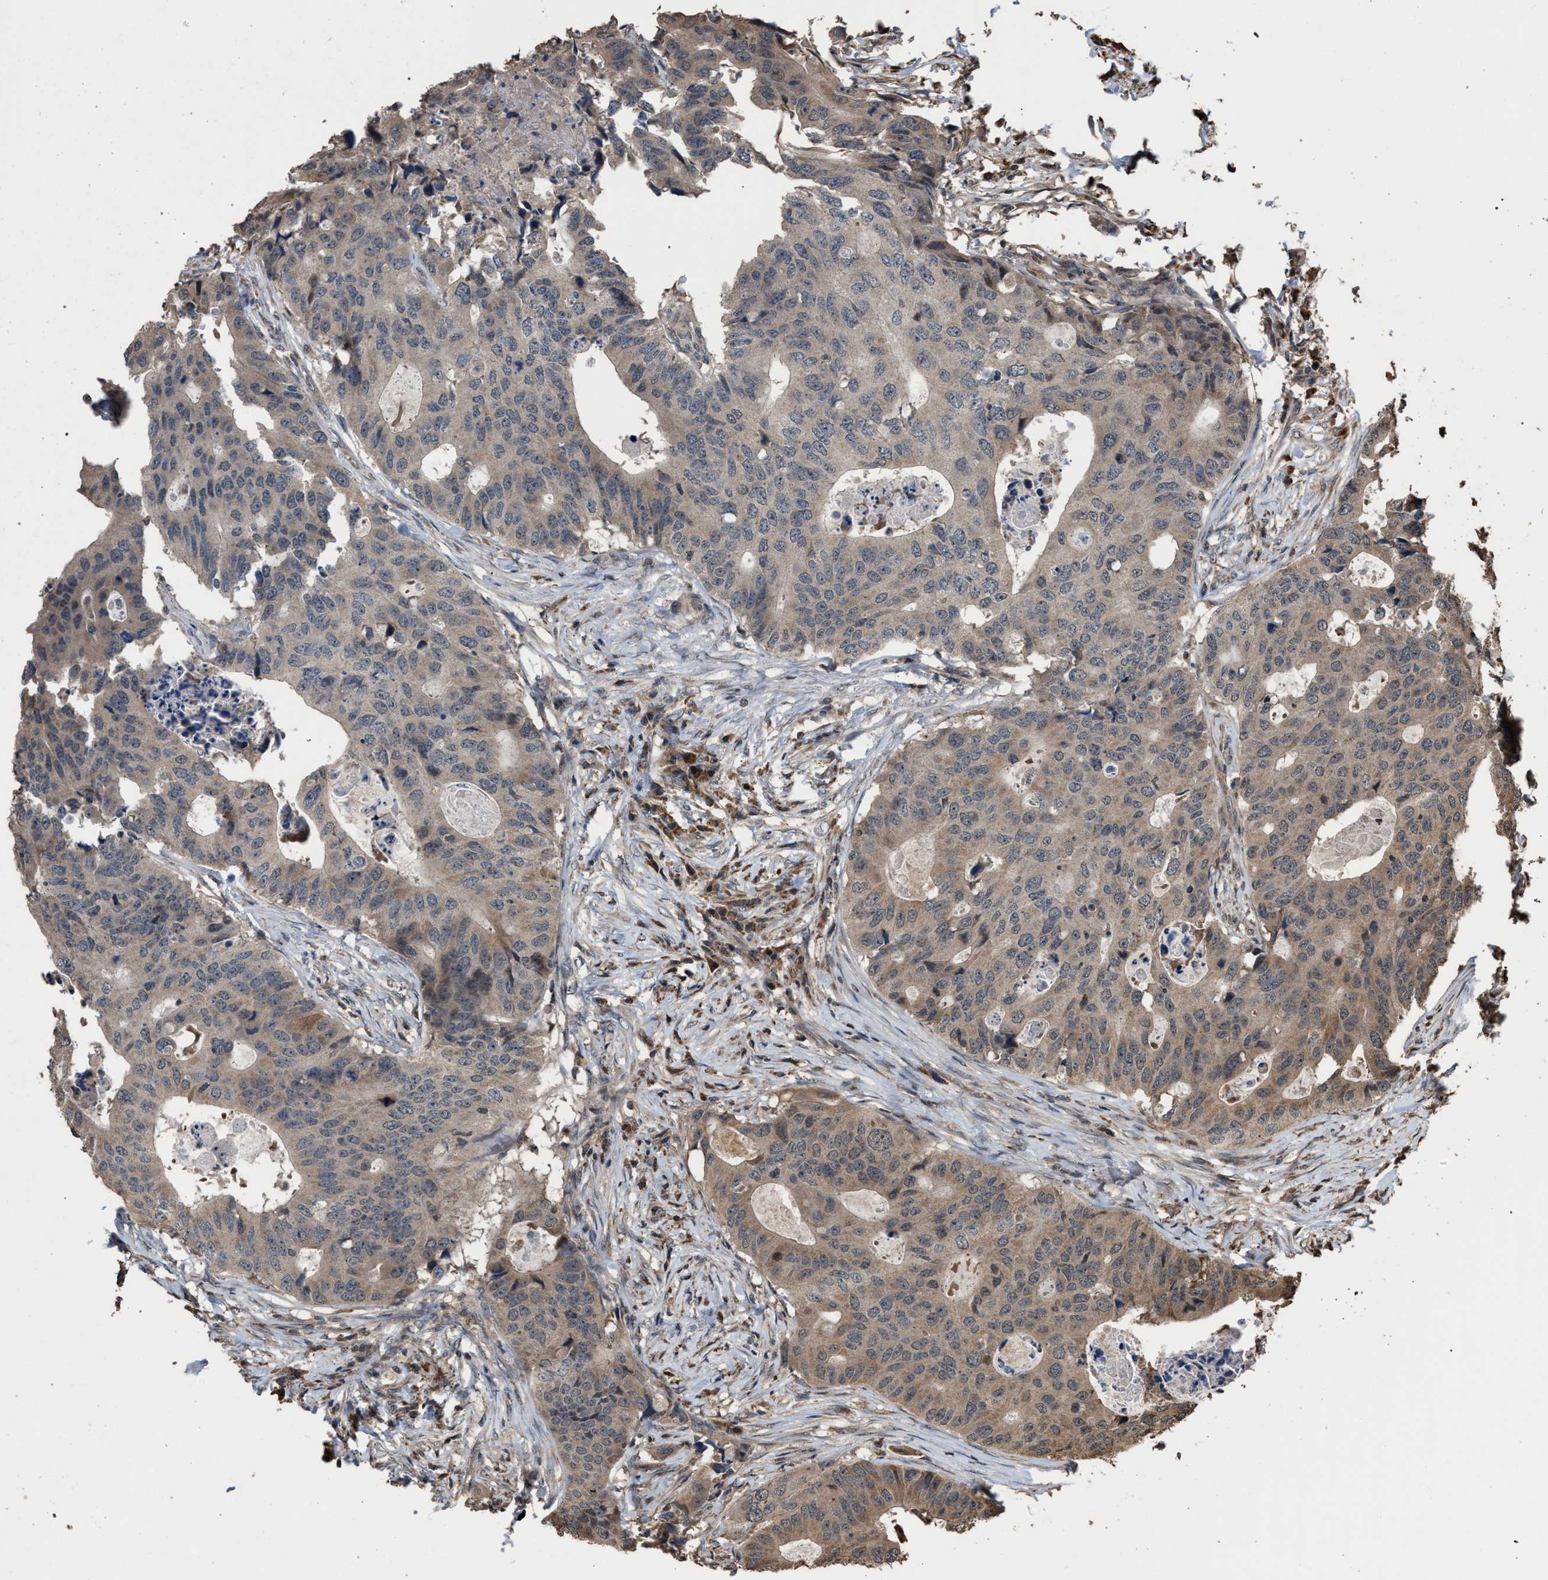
{"staining": {"intensity": "weak", "quantity": ">75%", "location": "cytoplasmic/membranous"}, "tissue": "colorectal cancer", "cell_type": "Tumor cells", "image_type": "cancer", "snomed": [{"axis": "morphology", "description": "Adenocarcinoma, NOS"}, {"axis": "topography", "description": "Colon"}], "caption": "This image shows colorectal adenocarcinoma stained with immunohistochemistry (IHC) to label a protein in brown. The cytoplasmic/membranous of tumor cells show weak positivity for the protein. Nuclei are counter-stained blue.", "gene": "NAA35", "patient": {"sex": "male", "age": 71}}